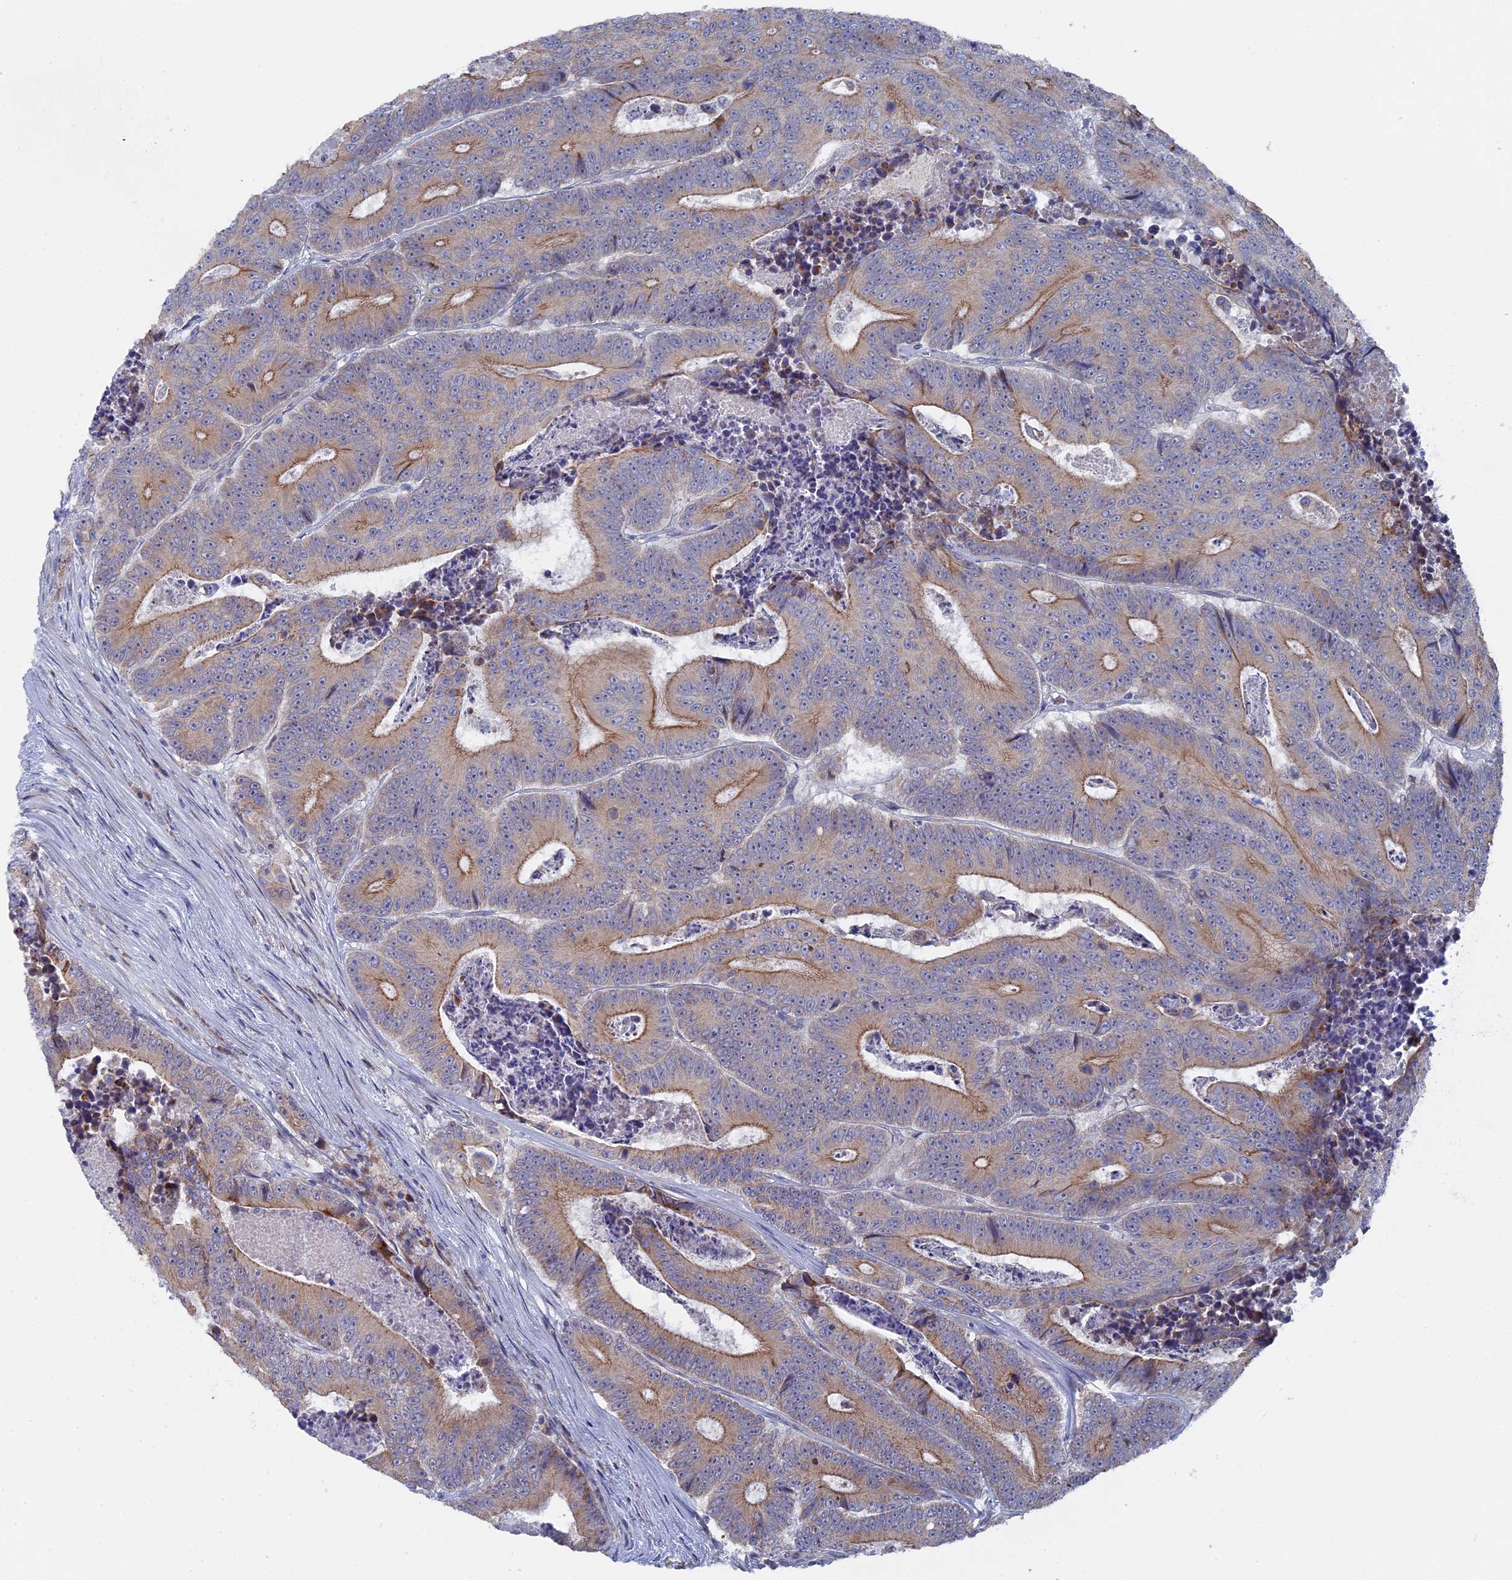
{"staining": {"intensity": "moderate", "quantity": "25%-75%", "location": "cytoplasmic/membranous"}, "tissue": "colorectal cancer", "cell_type": "Tumor cells", "image_type": "cancer", "snomed": [{"axis": "morphology", "description": "Adenocarcinoma, NOS"}, {"axis": "topography", "description": "Colon"}], "caption": "Protein expression analysis of human colorectal cancer (adenocarcinoma) reveals moderate cytoplasmic/membranous staining in approximately 25%-75% of tumor cells.", "gene": "TMEM161A", "patient": {"sex": "male", "age": 83}}